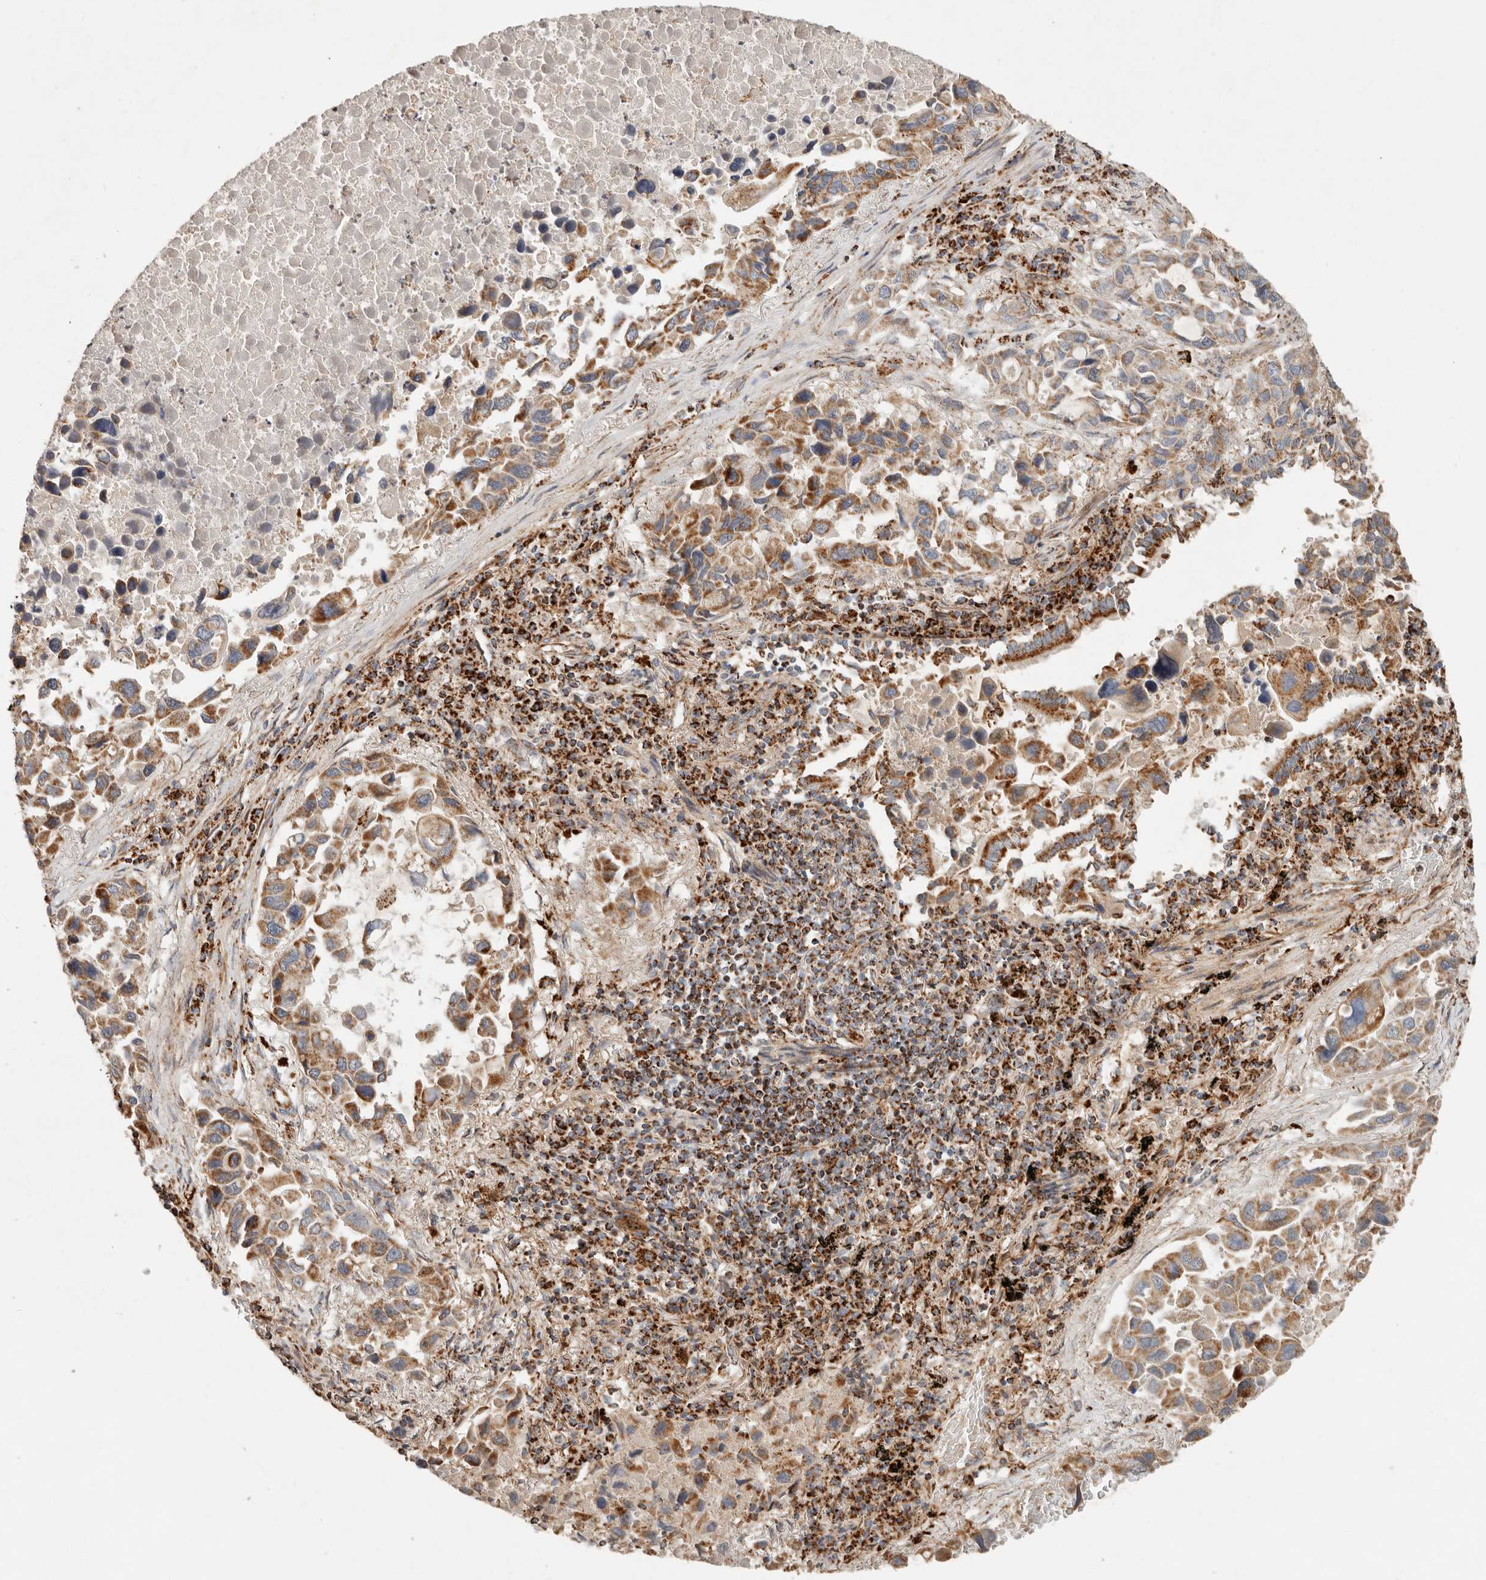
{"staining": {"intensity": "moderate", "quantity": ">75%", "location": "cytoplasmic/membranous"}, "tissue": "lung cancer", "cell_type": "Tumor cells", "image_type": "cancer", "snomed": [{"axis": "morphology", "description": "Adenocarcinoma, NOS"}, {"axis": "topography", "description": "Lung"}], "caption": "This is a photomicrograph of immunohistochemistry staining of lung adenocarcinoma, which shows moderate staining in the cytoplasmic/membranous of tumor cells.", "gene": "ARHGEF10L", "patient": {"sex": "male", "age": 64}}